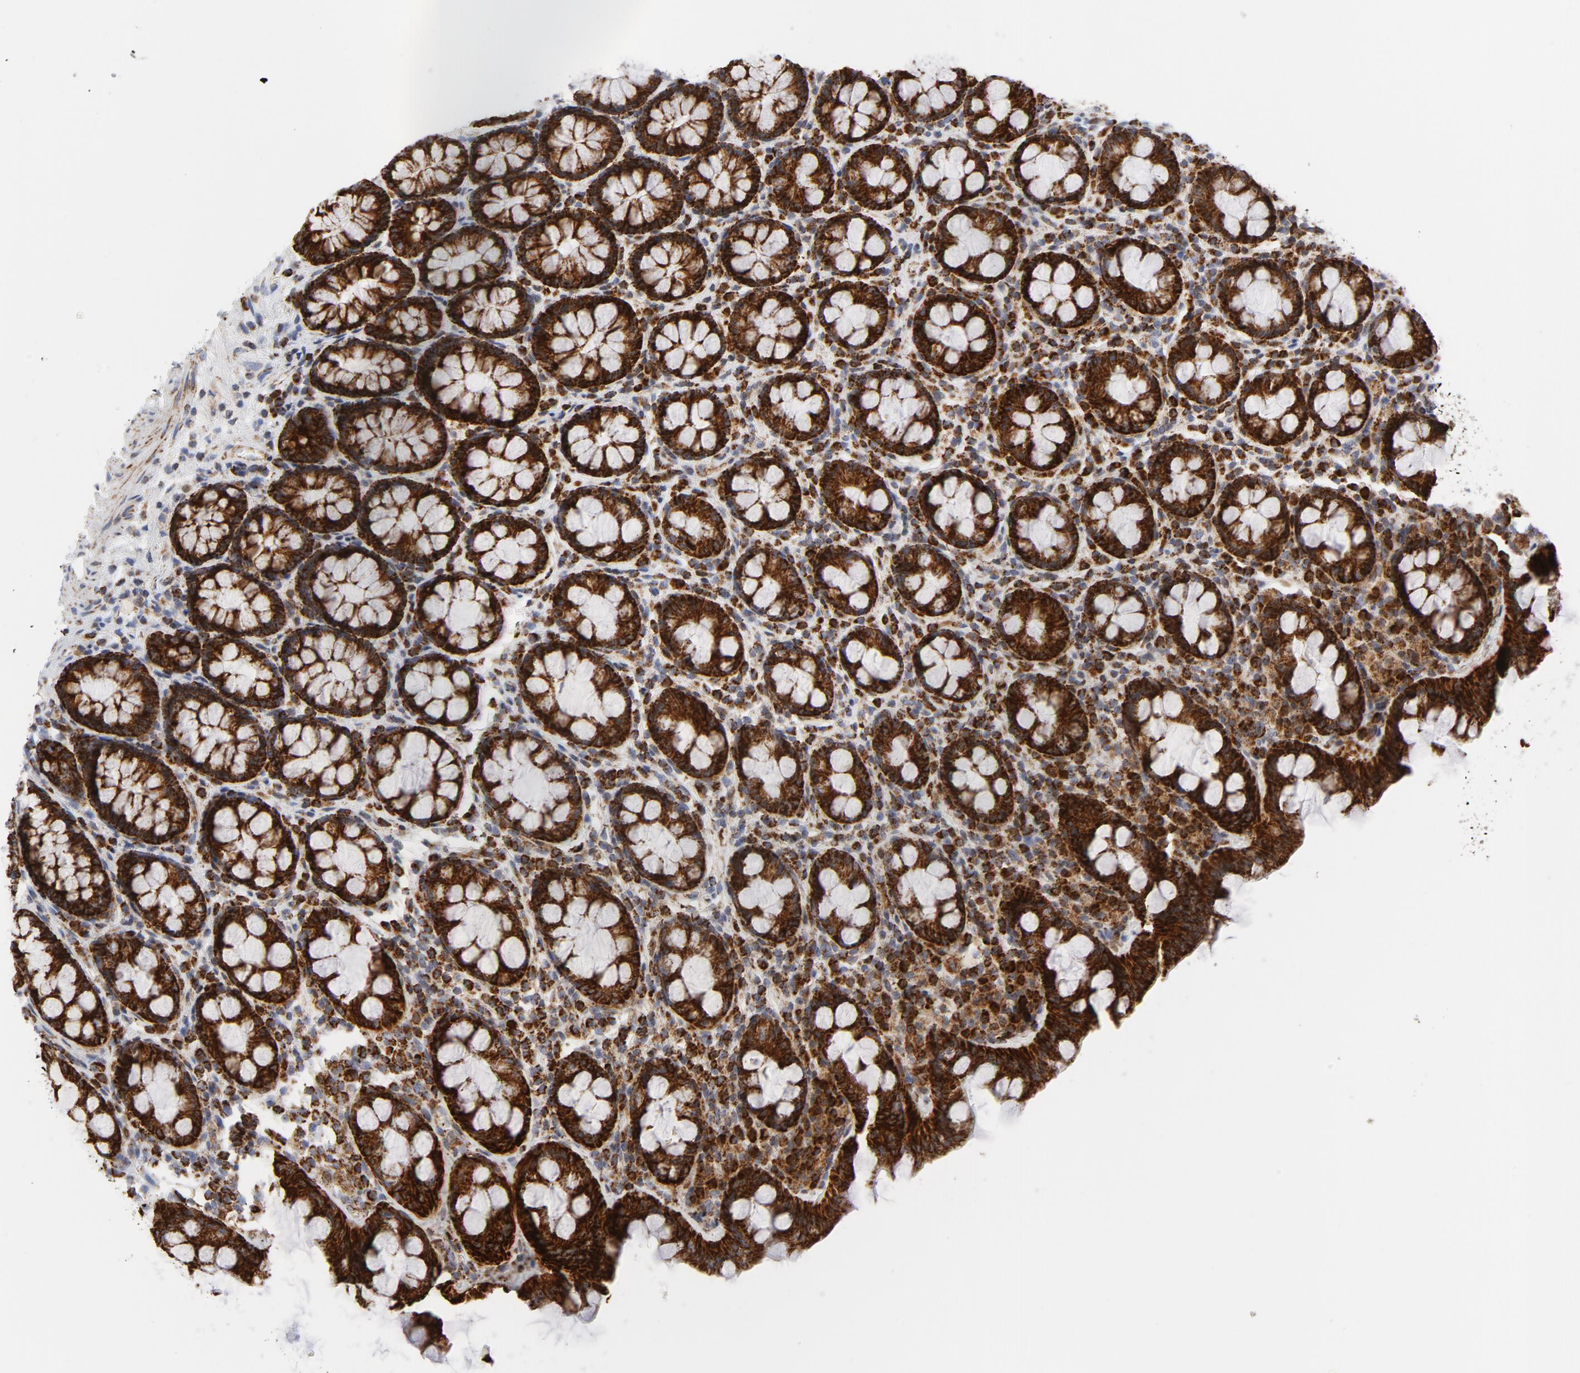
{"staining": {"intensity": "strong", "quantity": ">75%", "location": "cytoplasmic/membranous"}, "tissue": "rectum", "cell_type": "Glandular cells", "image_type": "normal", "snomed": [{"axis": "morphology", "description": "Normal tissue, NOS"}, {"axis": "topography", "description": "Rectum"}], "caption": "This photomicrograph demonstrates IHC staining of unremarkable rectum, with high strong cytoplasmic/membranous staining in about >75% of glandular cells.", "gene": "CYCS", "patient": {"sex": "male", "age": 92}}